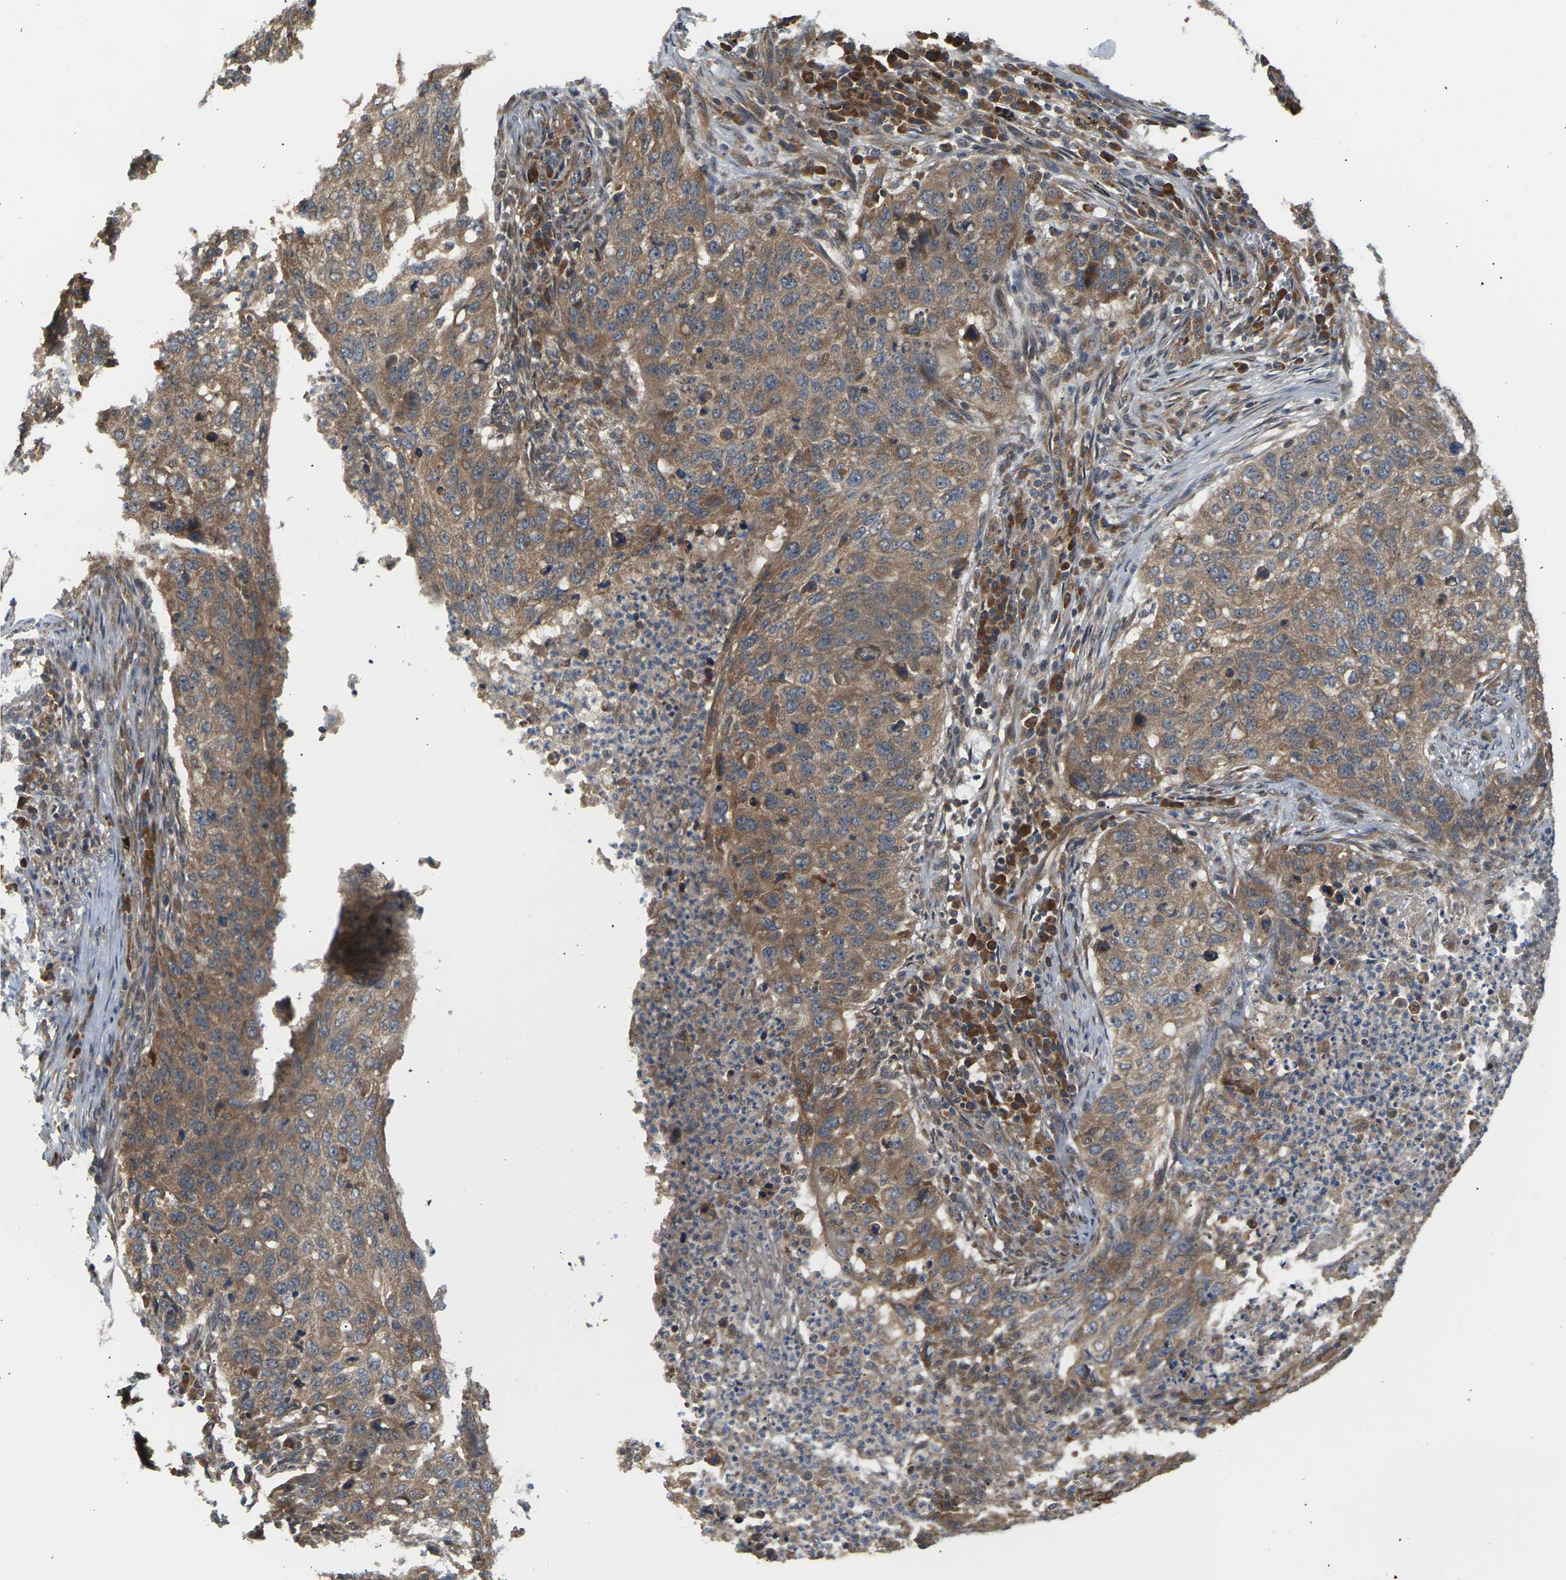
{"staining": {"intensity": "moderate", "quantity": ">75%", "location": "cytoplasmic/membranous"}, "tissue": "lung cancer", "cell_type": "Tumor cells", "image_type": "cancer", "snomed": [{"axis": "morphology", "description": "Squamous cell carcinoma, NOS"}, {"axis": "topography", "description": "Lung"}], "caption": "IHC photomicrograph of neoplastic tissue: human squamous cell carcinoma (lung) stained using IHC exhibits medium levels of moderate protein expression localized specifically in the cytoplasmic/membranous of tumor cells, appearing as a cytoplasmic/membranous brown color.", "gene": "NRAS", "patient": {"sex": "female", "age": 63}}